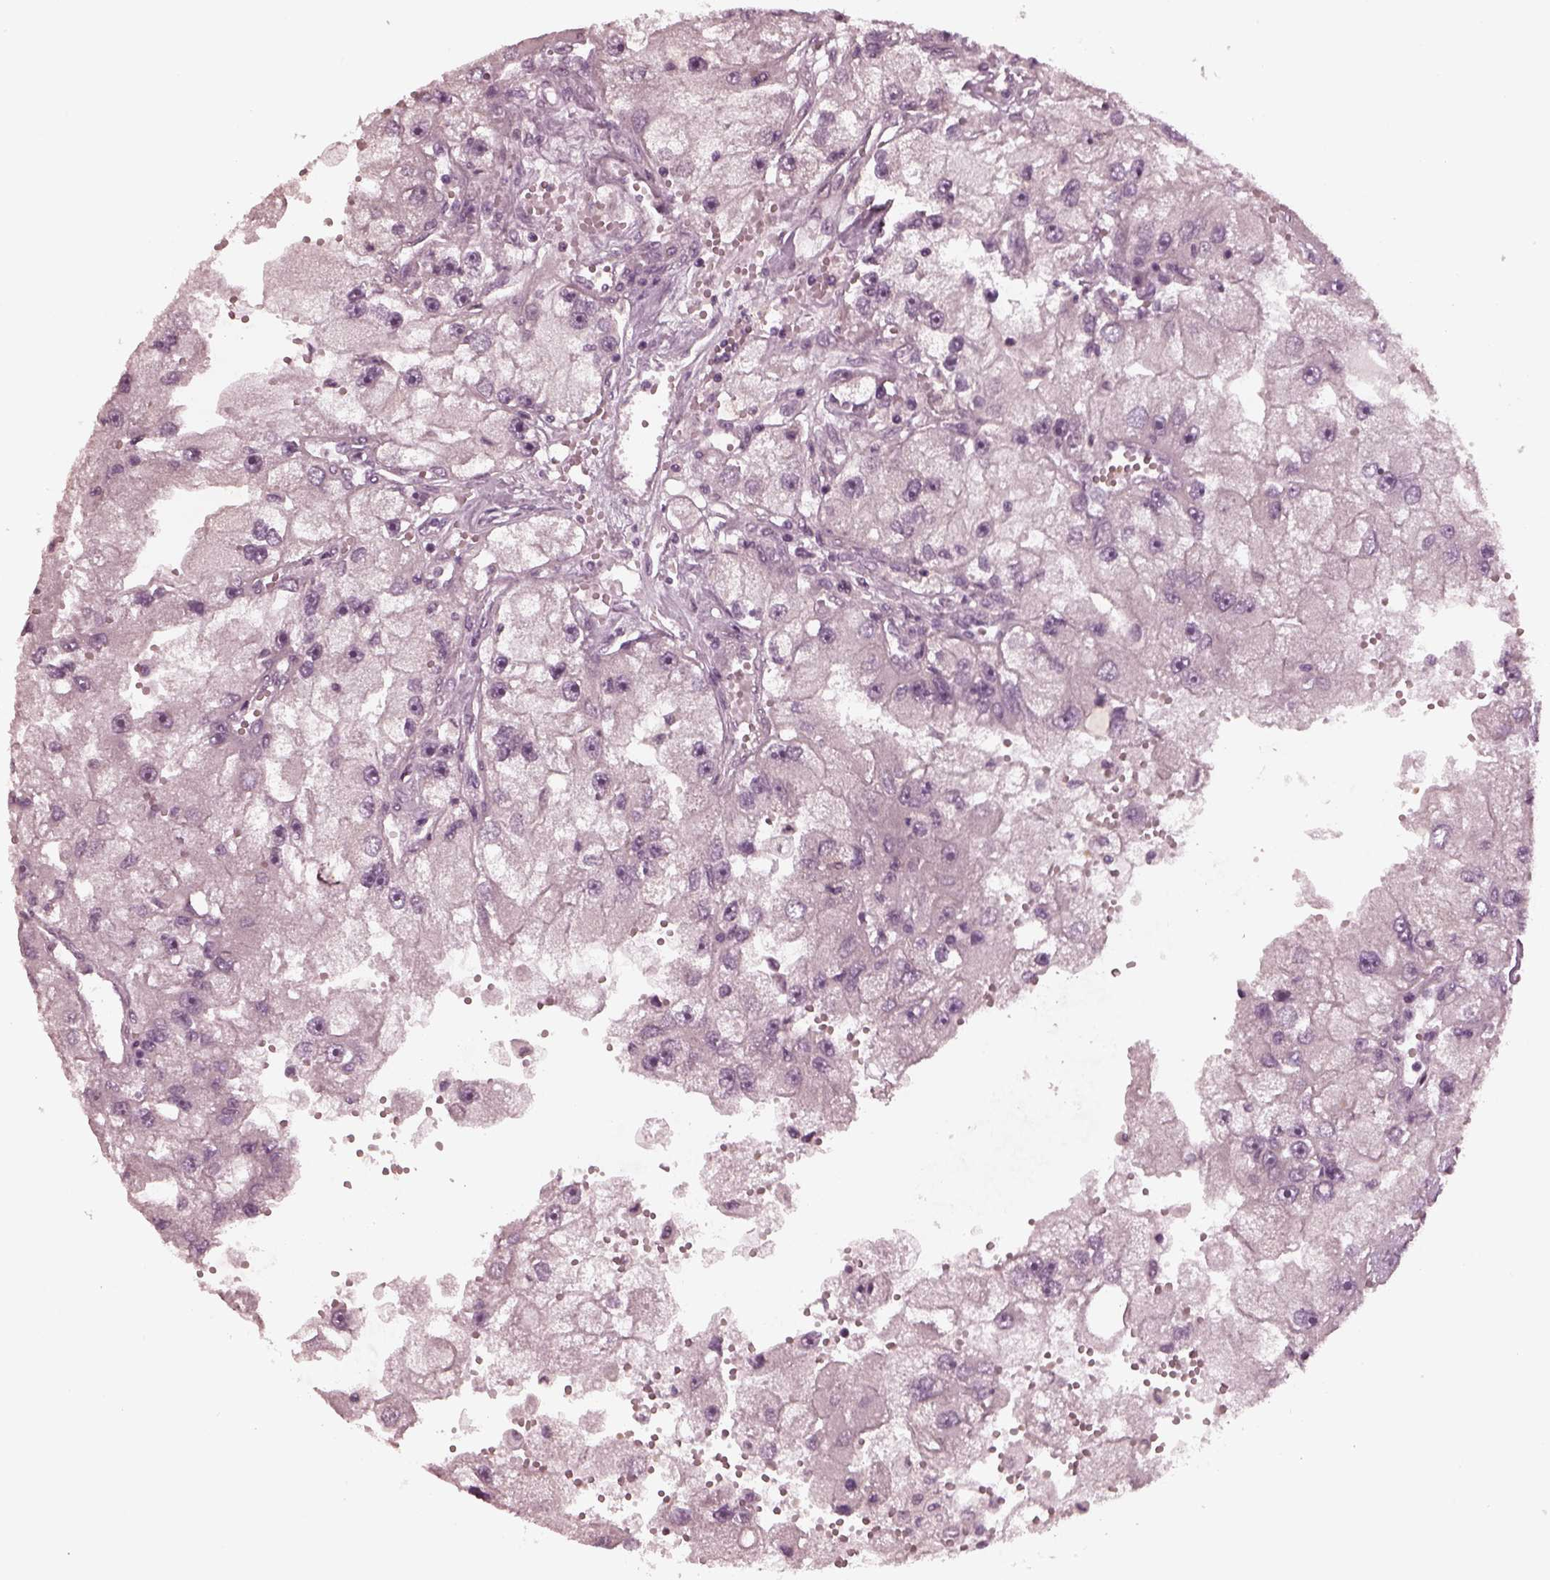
{"staining": {"intensity": "negative", "quantity": "none", "location": "none"}, "tissue": "renal cancer", "cell_type": "Tumor cells", "image_type": "cancer", "snomed": [{"axis": "morphology", "description": "Adenocarcinoma, NOS"}, {"axis": "topography", "description": "Kidney"}], "caption": "A high-resolution histopathology image shows immunohistochemistry staining of adenocarcinoma (renal), which exhibits no significant positivity in tumor cells. (IHC, brightfield microscopy, high magnification).", "gene": "TUBG1", "patient": {"sex": "male", "age": 63}}